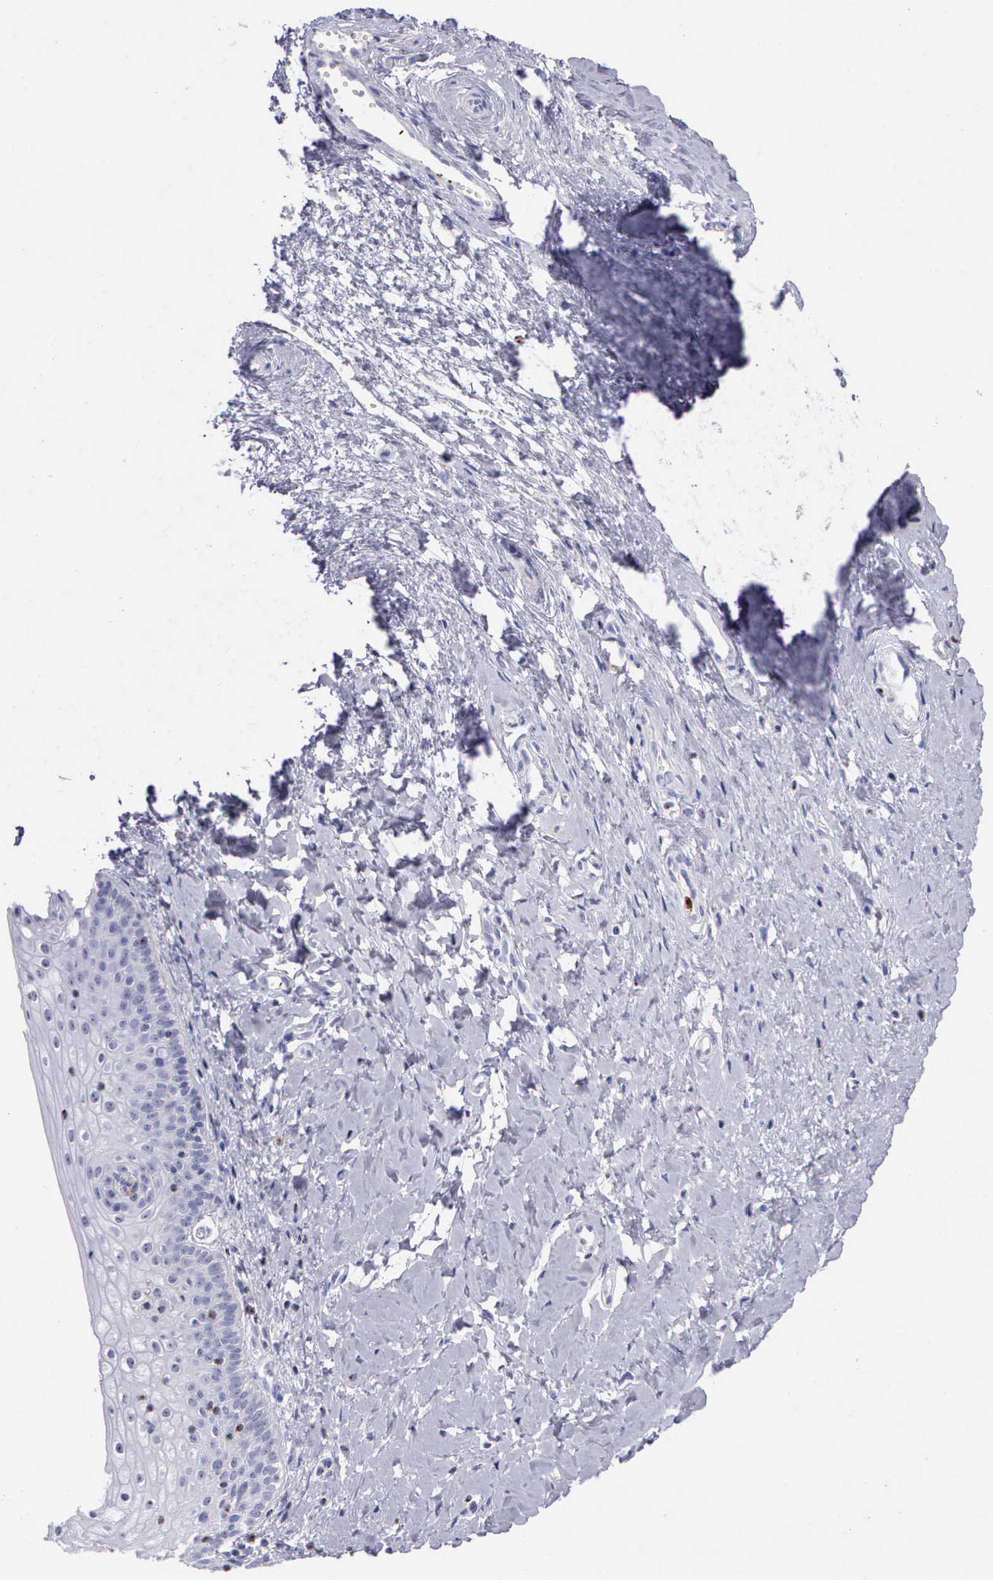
{"staining": {"intensity": "negative", "quantity": "none", "location": "none"}, "tissue": "cervix", "cell_type": "Glandular cells", "image_type": "normal", "snomed": [{"axis": "morphology", "description": "Normal tissue, NOS"}, {"axis": "topography", "description": "Cervix"}], "caption": "A histopathology image of human cervix is negative for staining in glandular cells. (DAB IHC with hematoxylin counter stain).", "gene": "SRGN", "patient": {"sex": "female", "age": 53}}